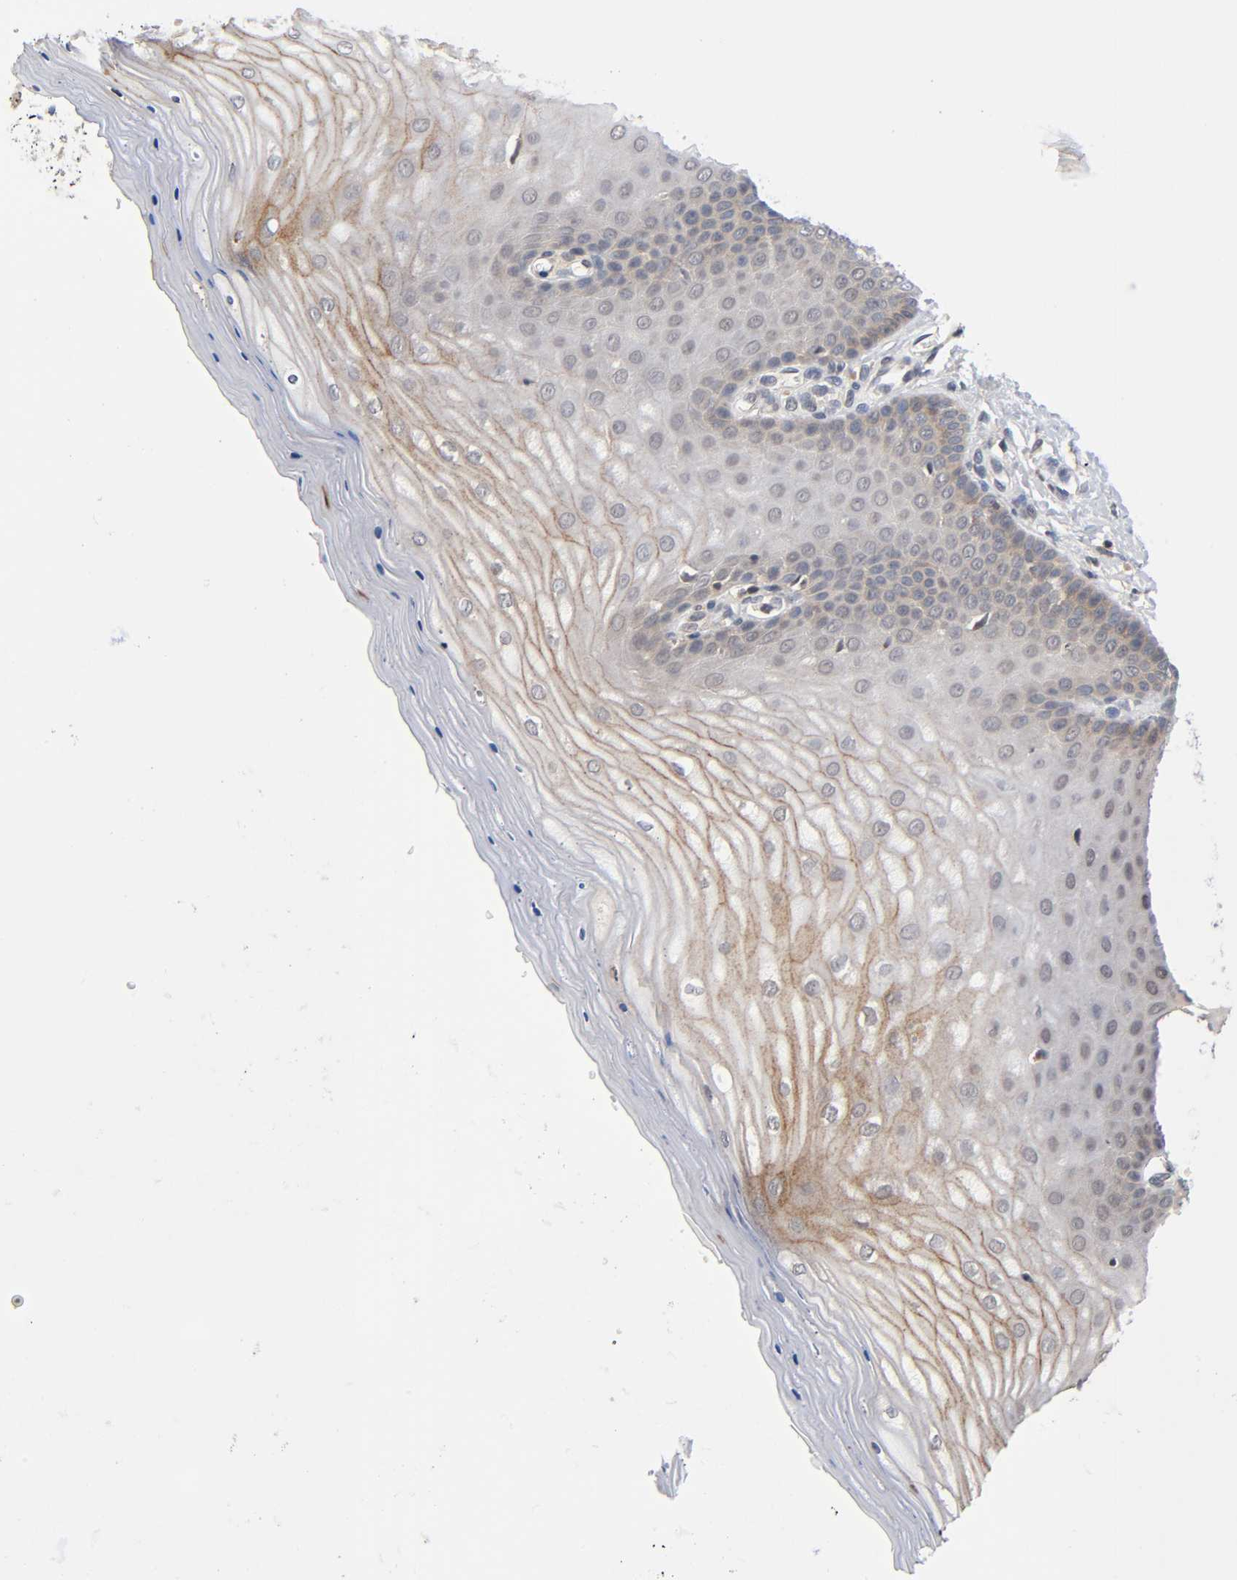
{"staining": {"intensity": "moderate", "quantity": ">75%", "location": "cytoplasmic/membranous"}, "tissue": "cervix", "cell_type": "Glandular cells", "image_type": "normal", "snomed": [{"axis": "morphology", "description": "Normal tissue, NOS"}, {"axis": "topography", "description": "Cervix"}], "caption": "Immunohistochemical staining of unremarkable cervix demonstrates moderate cytoplasmic/membranous protein positivity in about >75% of glandular cells. The staining was performed using DAB, with brown indicating positive protein expression. Nuclei are stained blue with hematoxylin.", "gene": "PRKAB1", "patient": {"sex": "female", "age": 55}}